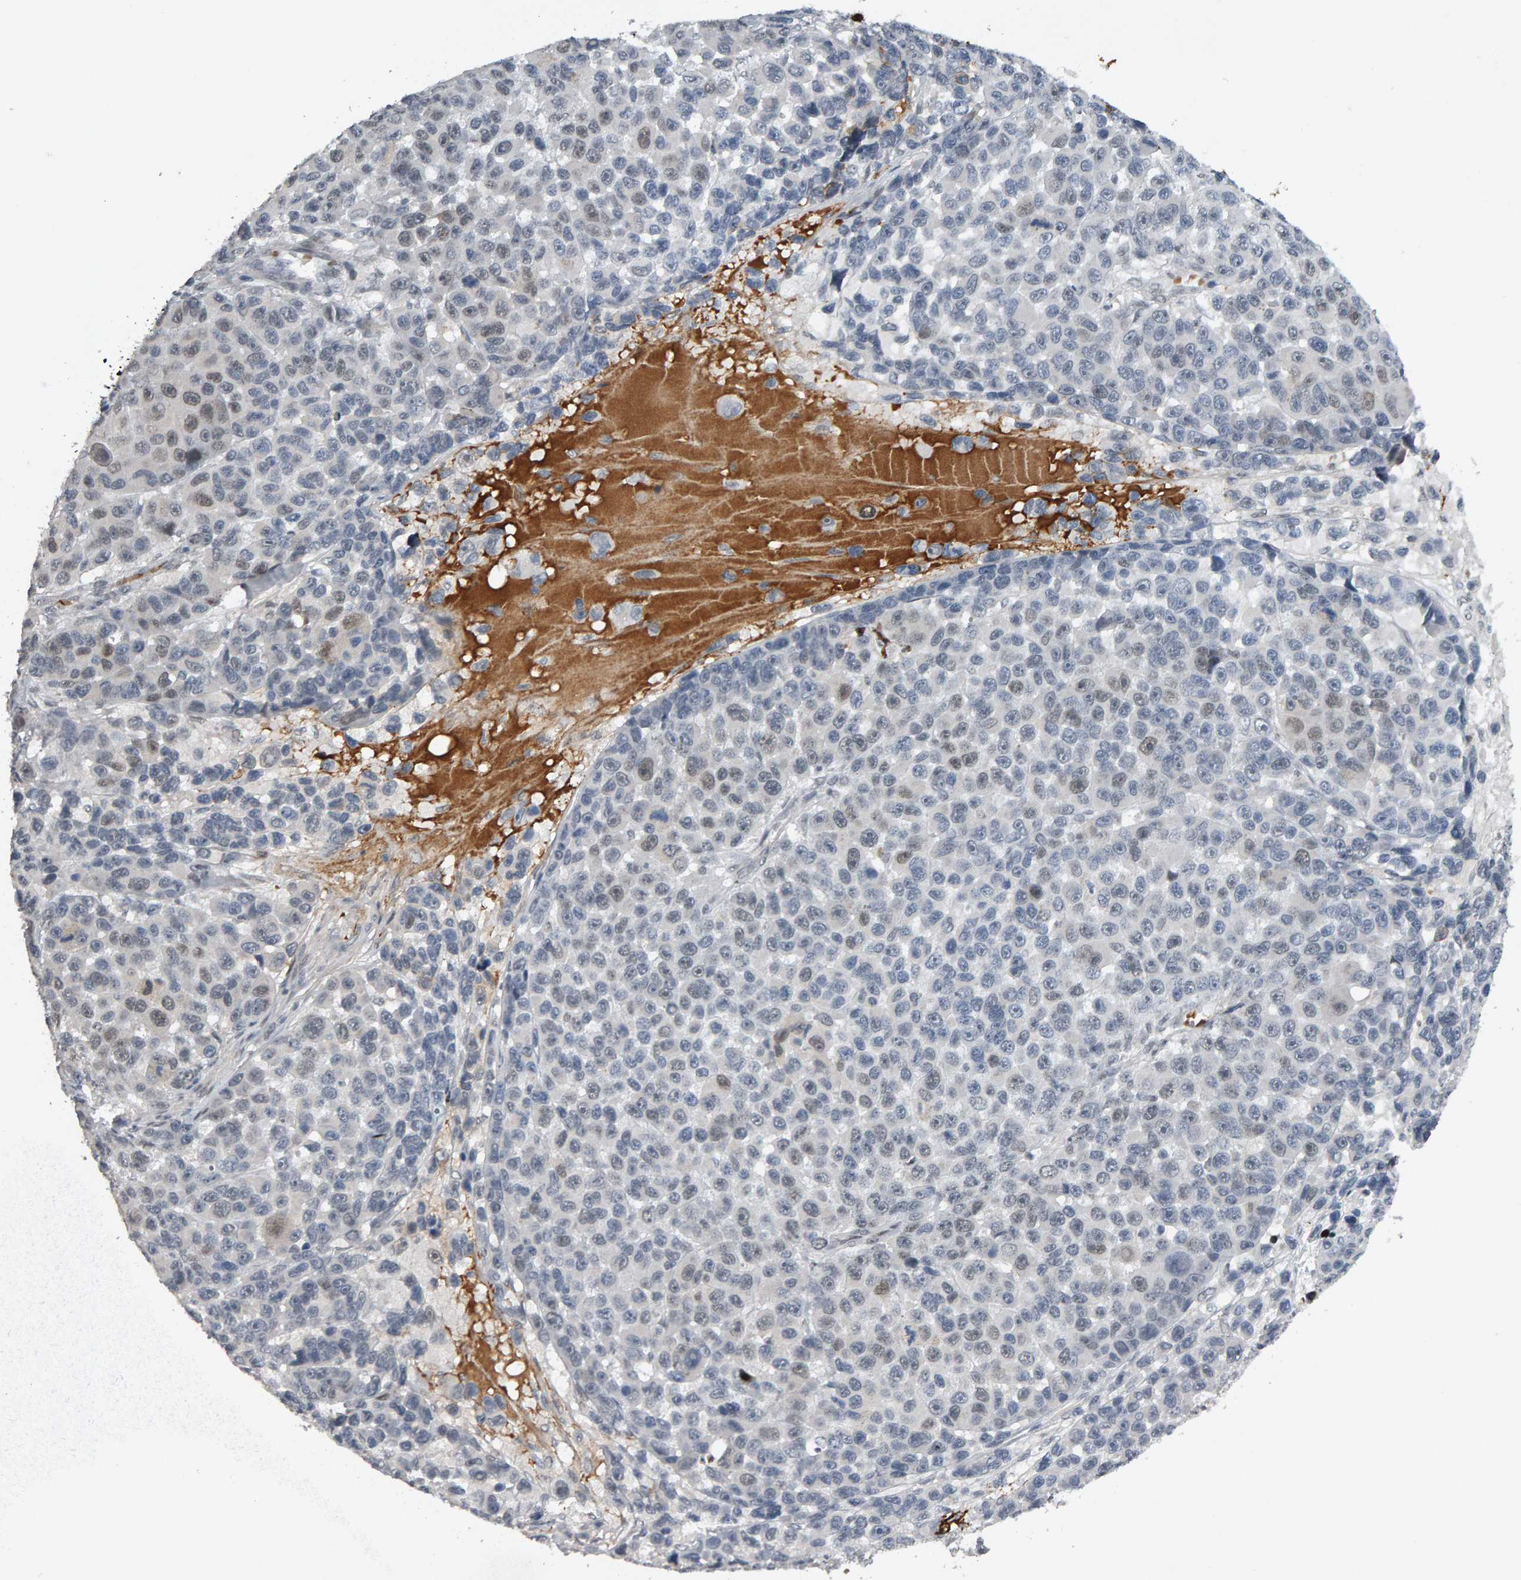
{"staining": {"intensity": "weak", "quantity": "<25%", "location": "nuclear"}, "tissue": "melanoma", "cell_type": "Tumor cells", "image_type": "cancer", "snomed": [{"axis": "morphology", "description": "Malignant melanoma, NOS"}, {"axis": "topography", "description": "Skin"}], "caption": "Protein analysis of melanoma shows no significant positivity in tumor cells. (IHC, brightfield microscopy, high magnification).", "gene": "IPO8", "patient": {"sex": "male", "age": 53}}